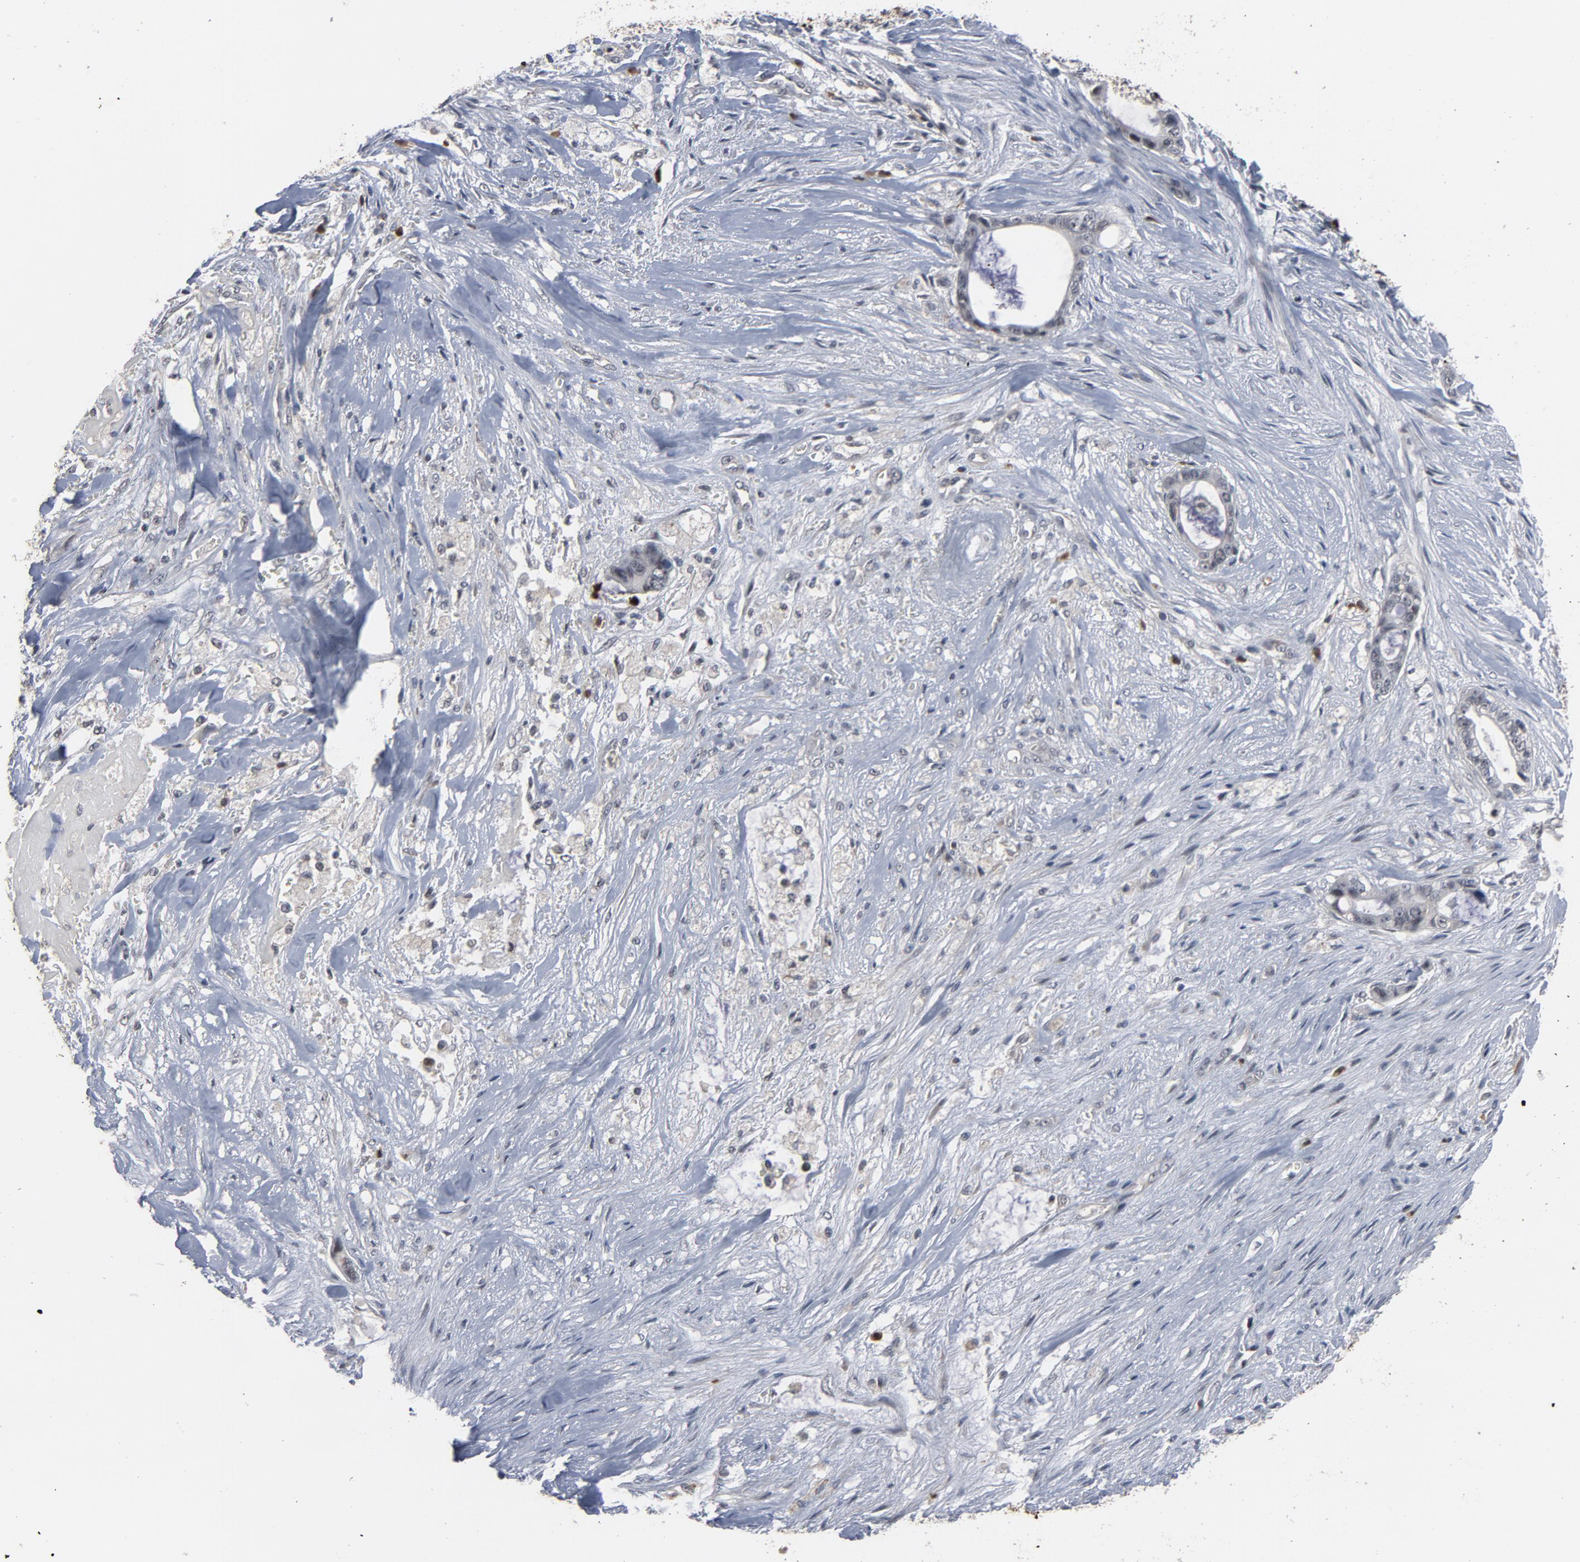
{"staining": {"intensity": "negative", "quantity": "none", "location": "none"}, "tissue": "liver cancer", "cell_type": "Tumor cells", "image_type": "cancer", "snomed": [{"axis": "morphology", "description": "Cholangiocarcinoma"}, {"axis": "topography", "description": "Liver"}], "caption": "Immunohistochemical staining of human cholangiocarcinoma (liver) exhibits no significant positivity in tumor cells.", "gene": "RTL5", "patient": {"sex": "female", "age": 55}}